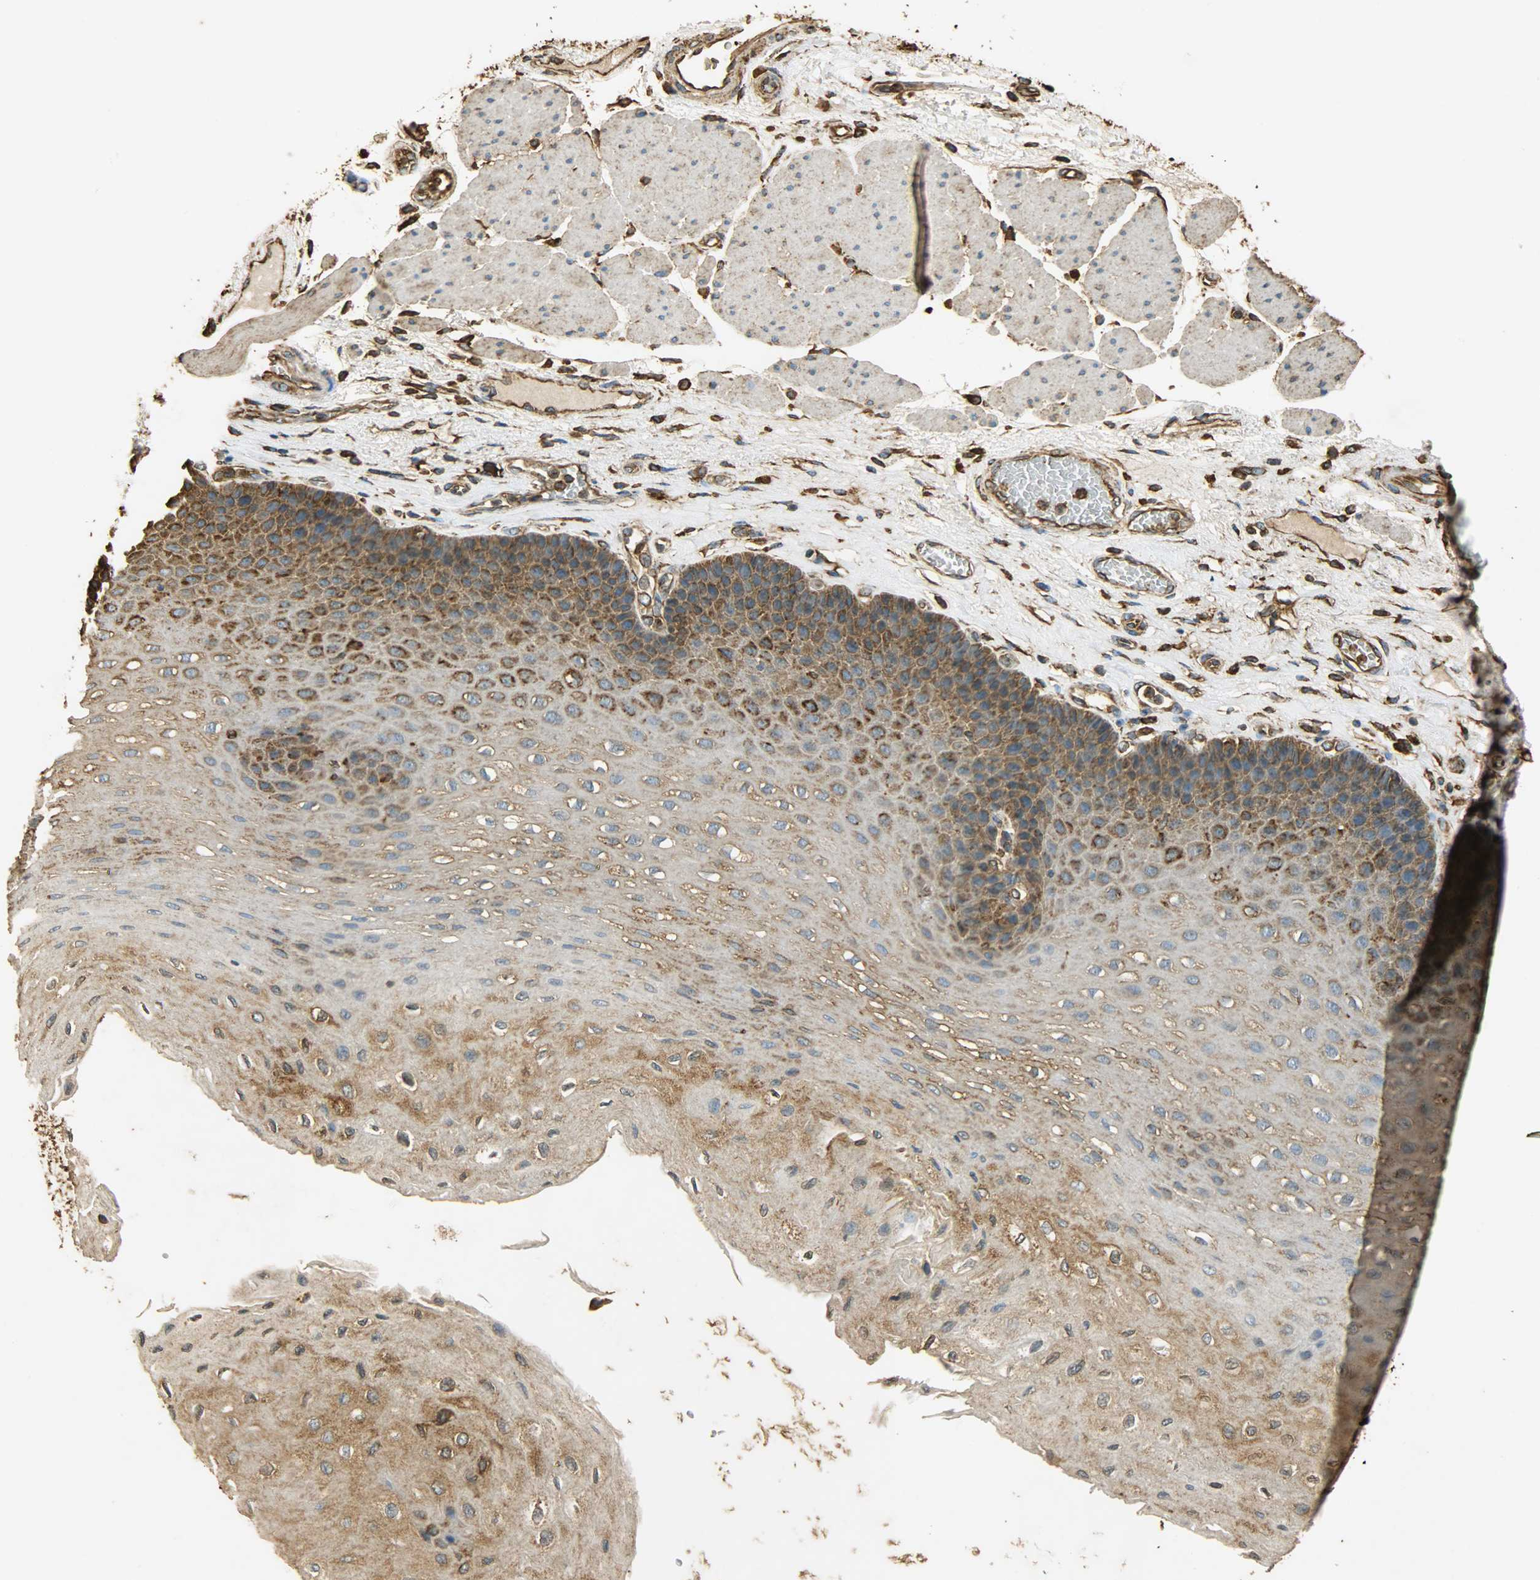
{"staining": {"intensity": "moderate", "quantity": ">75%", "location": "cytoplasmic/membranous"}, "tissue": "esophagus", "cell_type": "Squamous epithelial cells", "image_type": "normal", "snomed": [{"axis": "morphology", "description": "Normal tissue, NOS"}, {"axis": "topography", "description": "Esophagus"}], "caption": "A high-resolution photomicrograph shows IHC staining of benign esophagus, which displays moderate cytoplasmic/membranous expression in about >75% of squamous epithelial cells.", "gene": "HSP90B1", "patient": {"sex": "female", "age": 72}}